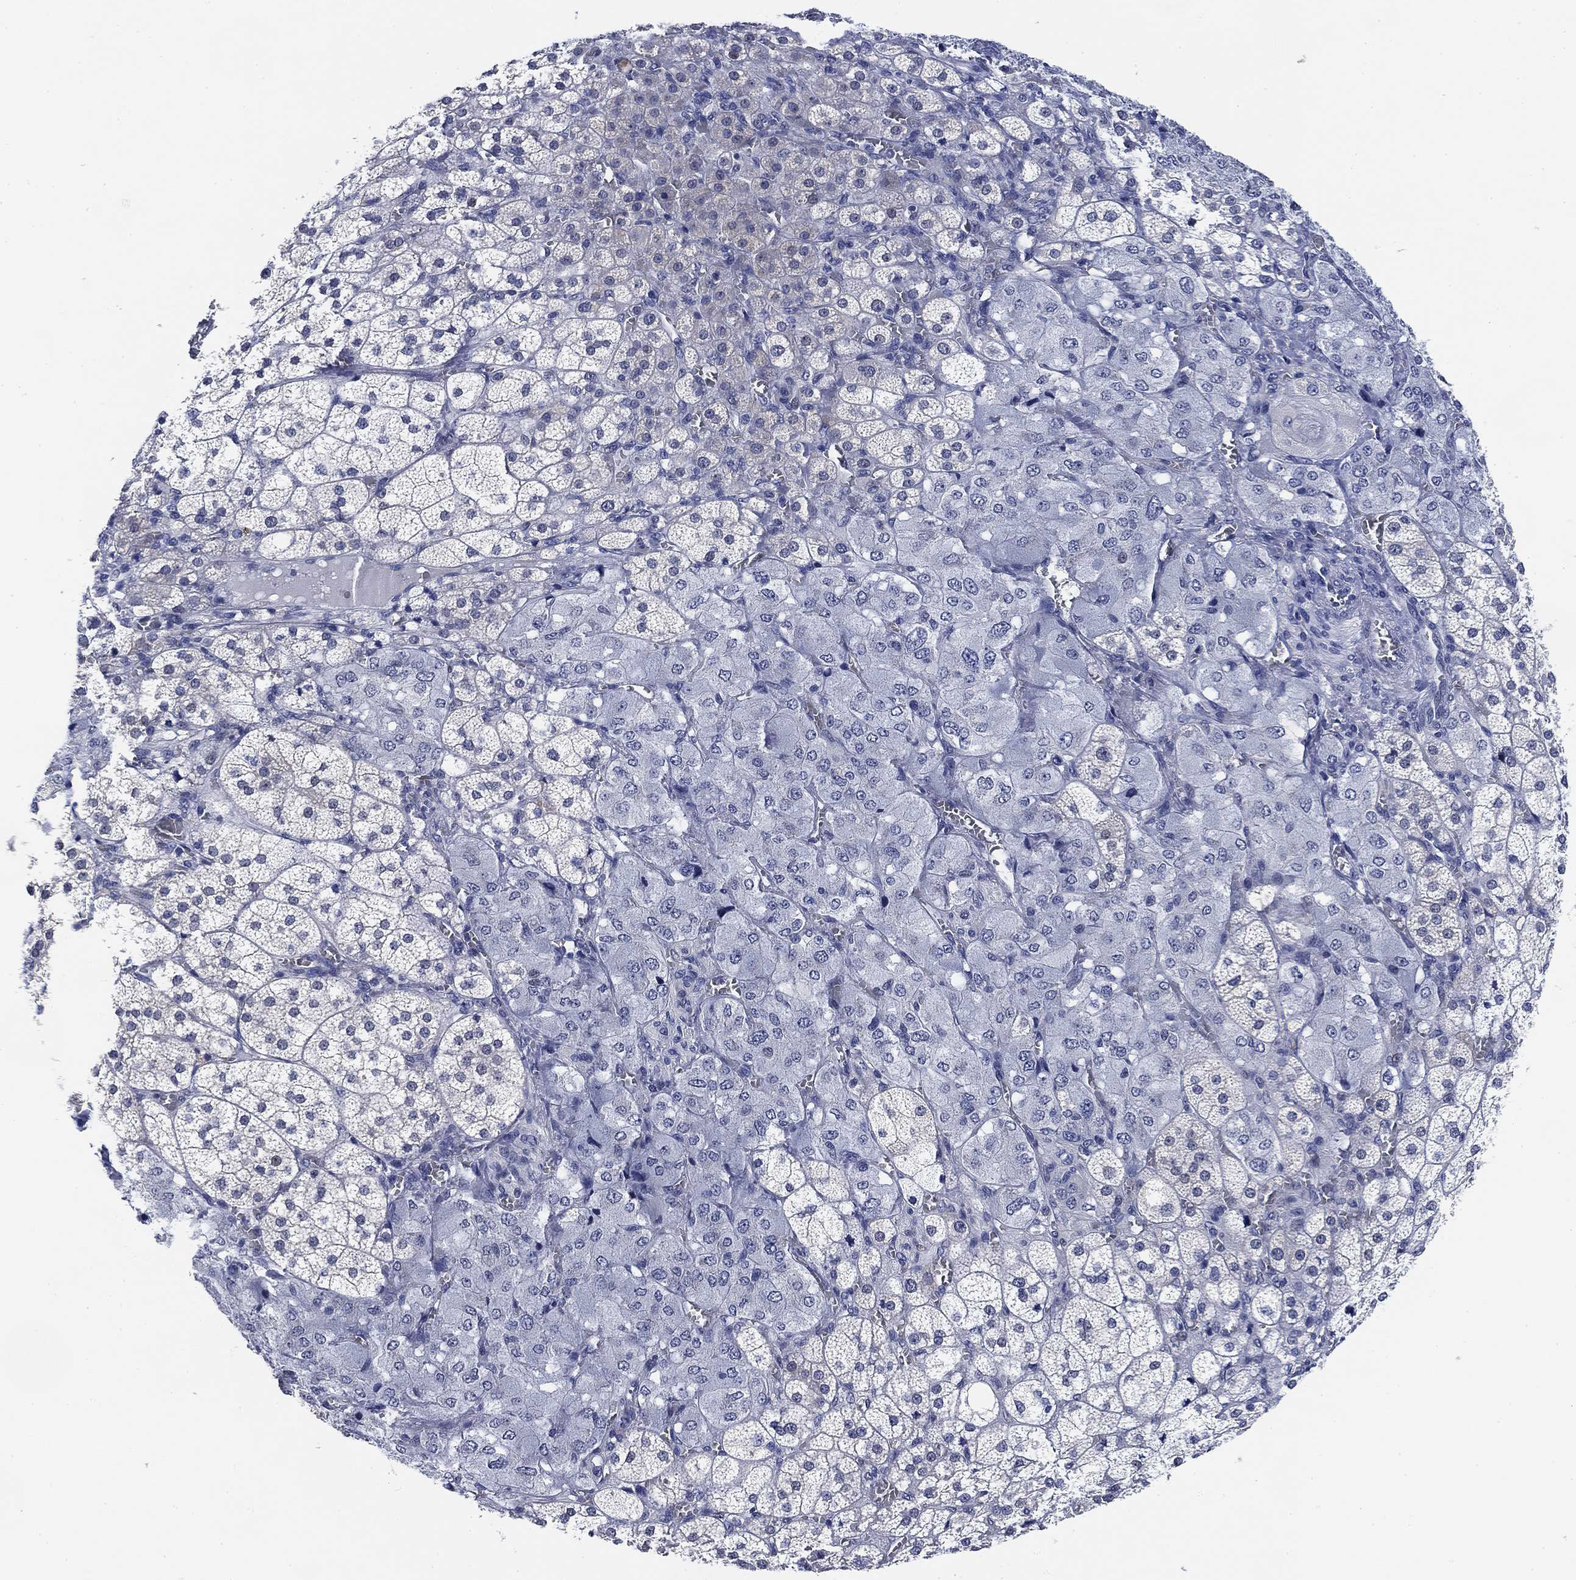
{"staining": {"intensity": "negative", "quantity": "none", "location": "none"}, "tissue": "adrenal gland", "cell_type": "Glandular cells", "image_type": "normal", "snomed": [{"axis": "morphology", "description": "Normal tissue, NOS"}, {"axis": "topography", "description": "Adrenal gland"}], "caption": "Protein analysis of unremarkable adrenal gland shows no significant staining in glandular cells.", "gene": "DAZL", "patient": {"sex": "female", "age": 60}}